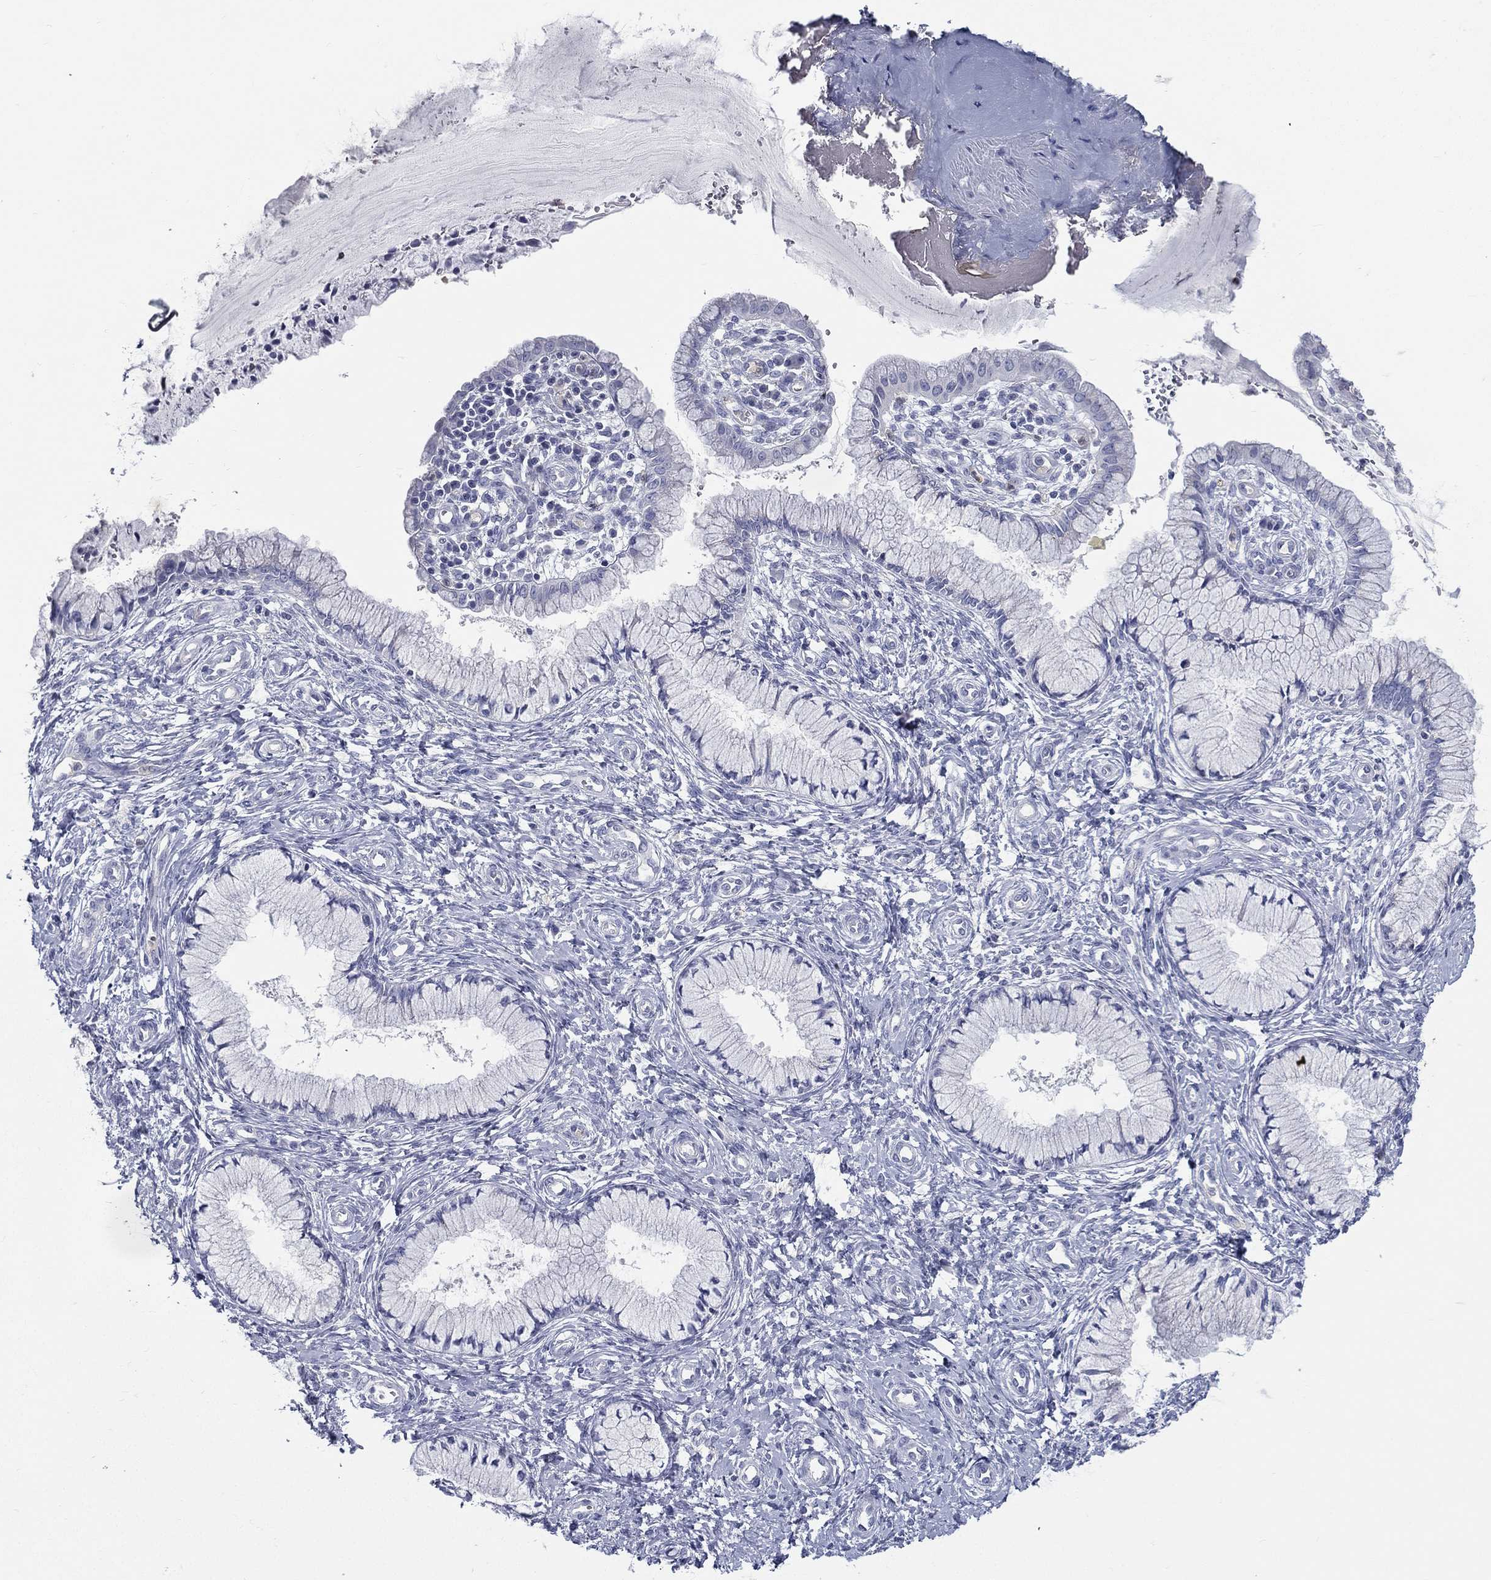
{"staining": {"intensity": "negative", "quantity": "none", "location": "none"}, "tissue": "cervix", "cell_type": "Glandular cells", "image_type": "normal", "snomed": [{"axis": "morphology", "description": "Normal tissue, NOS"}, {"axis": "topography", "description": "Cervix"}], "caption": "Glandular cells are negative for protein expression in benign human cervix. (DAB IHC visualized using brightfield microscopy, high magnification).", "gene": "DEFB121", "patient": {"sex": "female", "age": 37}}